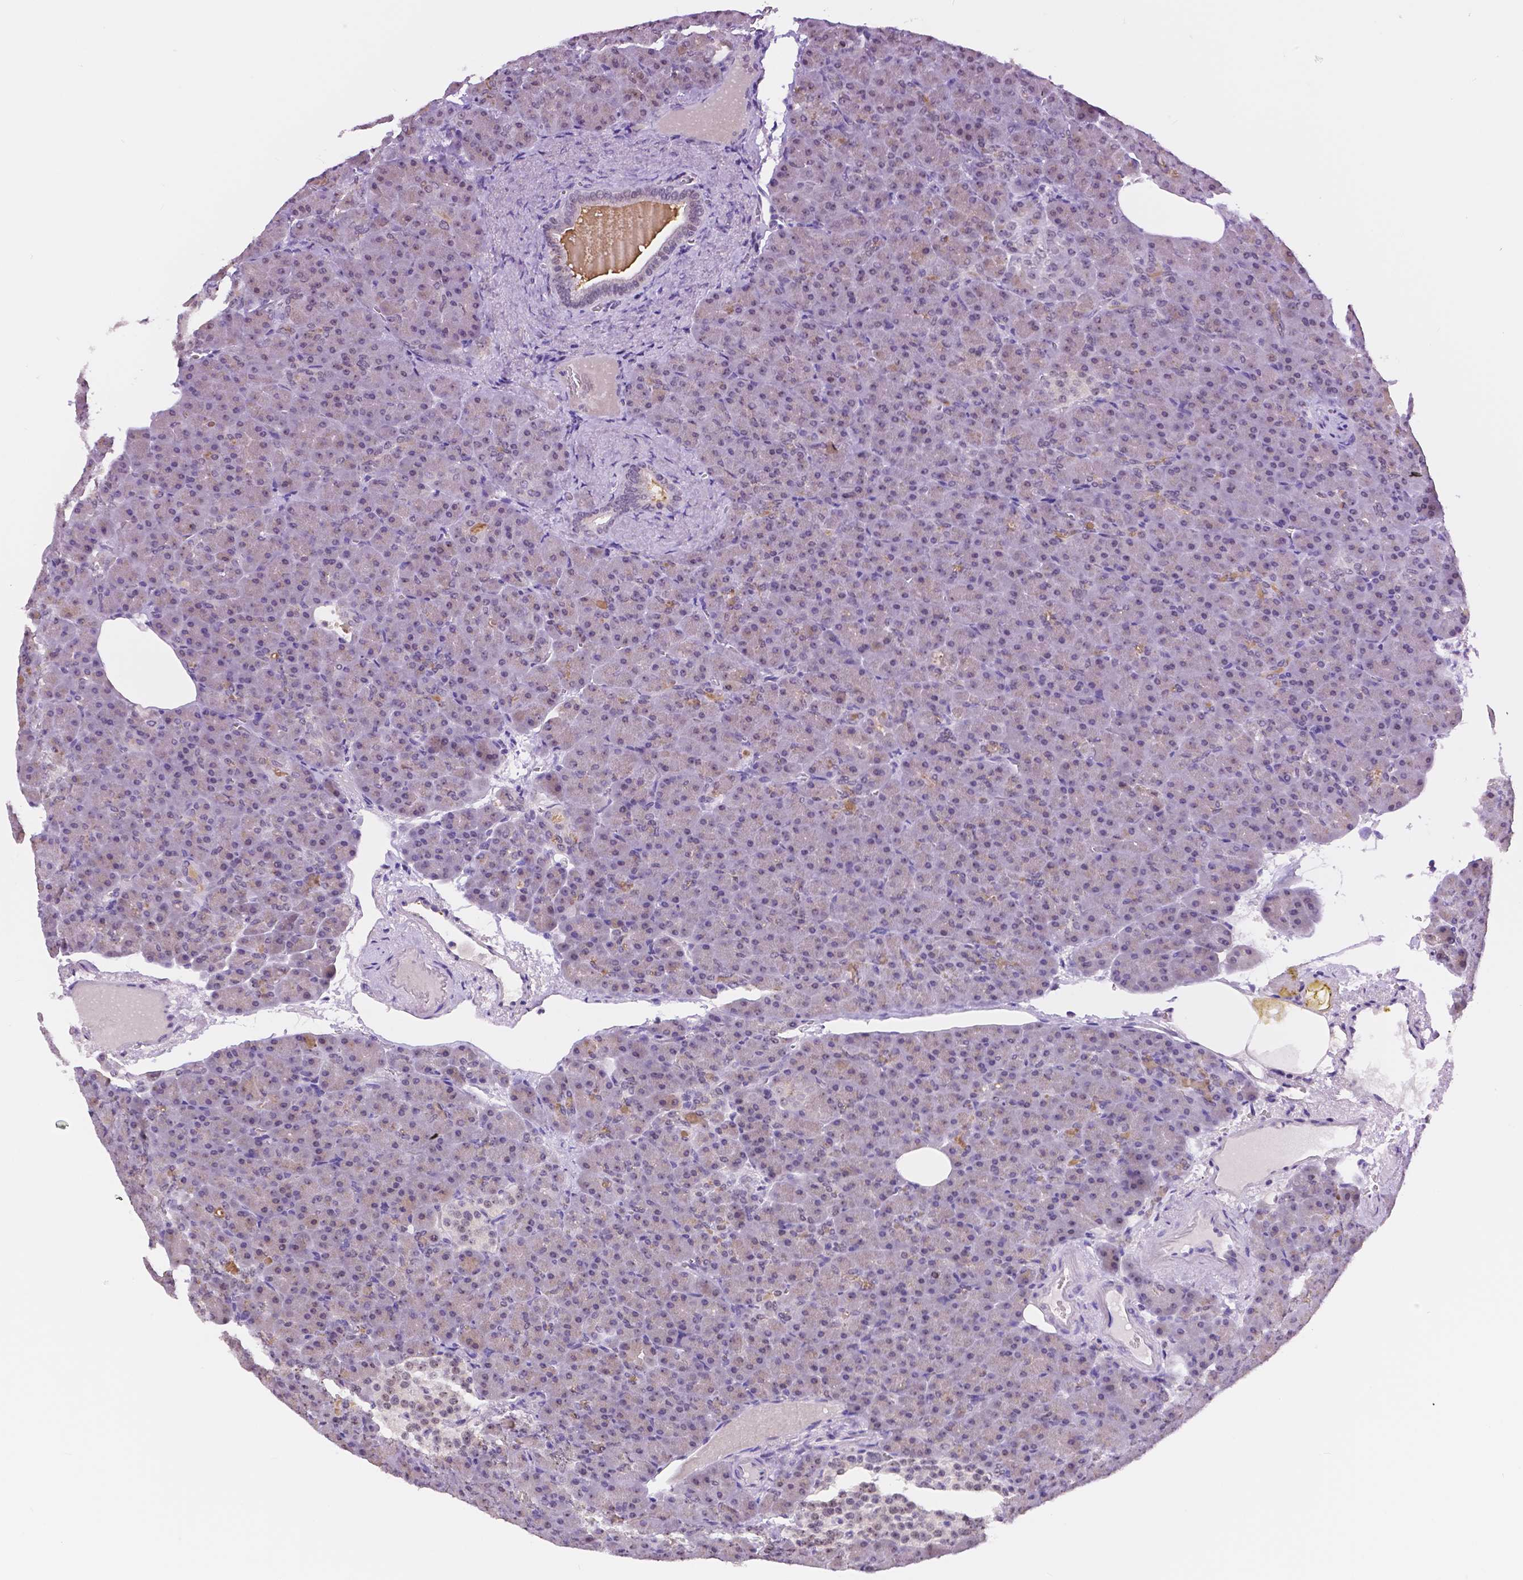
{"staining": {"intensity": "moderate", "quantity": "25%-75%", "location": "nuclear"}, "tissue": "pancreas", "cell_type": "Exocrine glandular cells", "image_type": "normal", "snomed": [{"axis": "morphology", "description": "Normal tissue, NOS"}, {"axis": "topography", "description": "Pancreas"}], "caption": "Exocrine glandular cells demonstrate medium levels of moderate nuclear staining in approximately 25%-75% of cells in normal human pancreas.", "gene": "NHP2", "patient": {"sex": "female", "age": 74}}